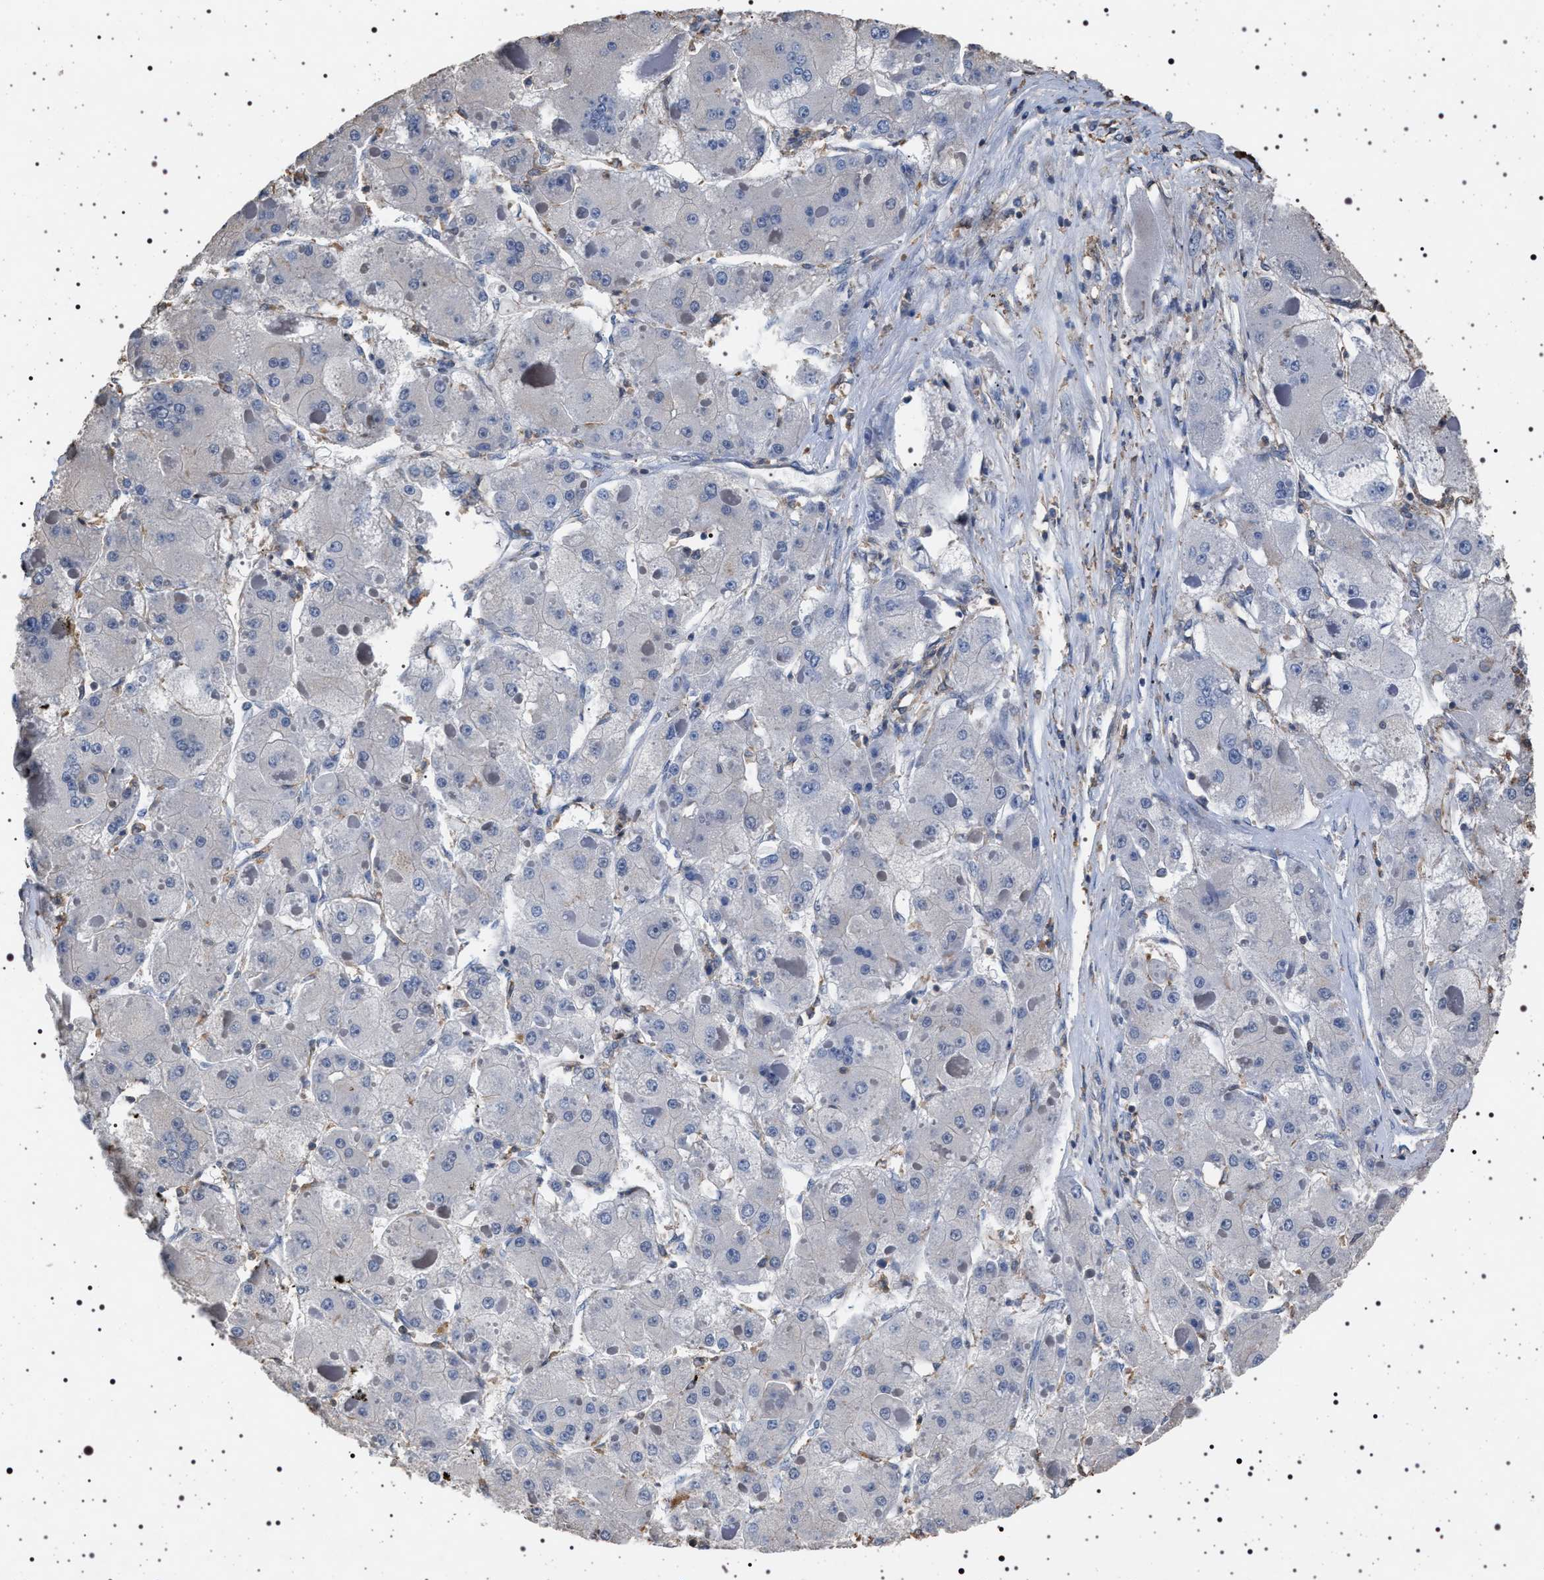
{"staining": {"intensity": "negative", "quantity": "none", "location": "none"}, "tissue": "liver cancer", "cell_type": "Tumor cells", "image_type": "cancer", "snomed": [{"axis": "morphology", "description": "Carcinoma, Hepatocellular, NOS"}, {"axis": "topography", "description": "Liver"}], "caption": "Immunohistochemistry photomicrograph of neoplastic tissue: human liver cancer stained with DAB displays no significant protein expression in tumor cells. (DAB immunohistochemistry visualized using brightfield microscopy, high magnification).", "gene": "SMAP2", "patient": {"sex": "female", "age": 73}}